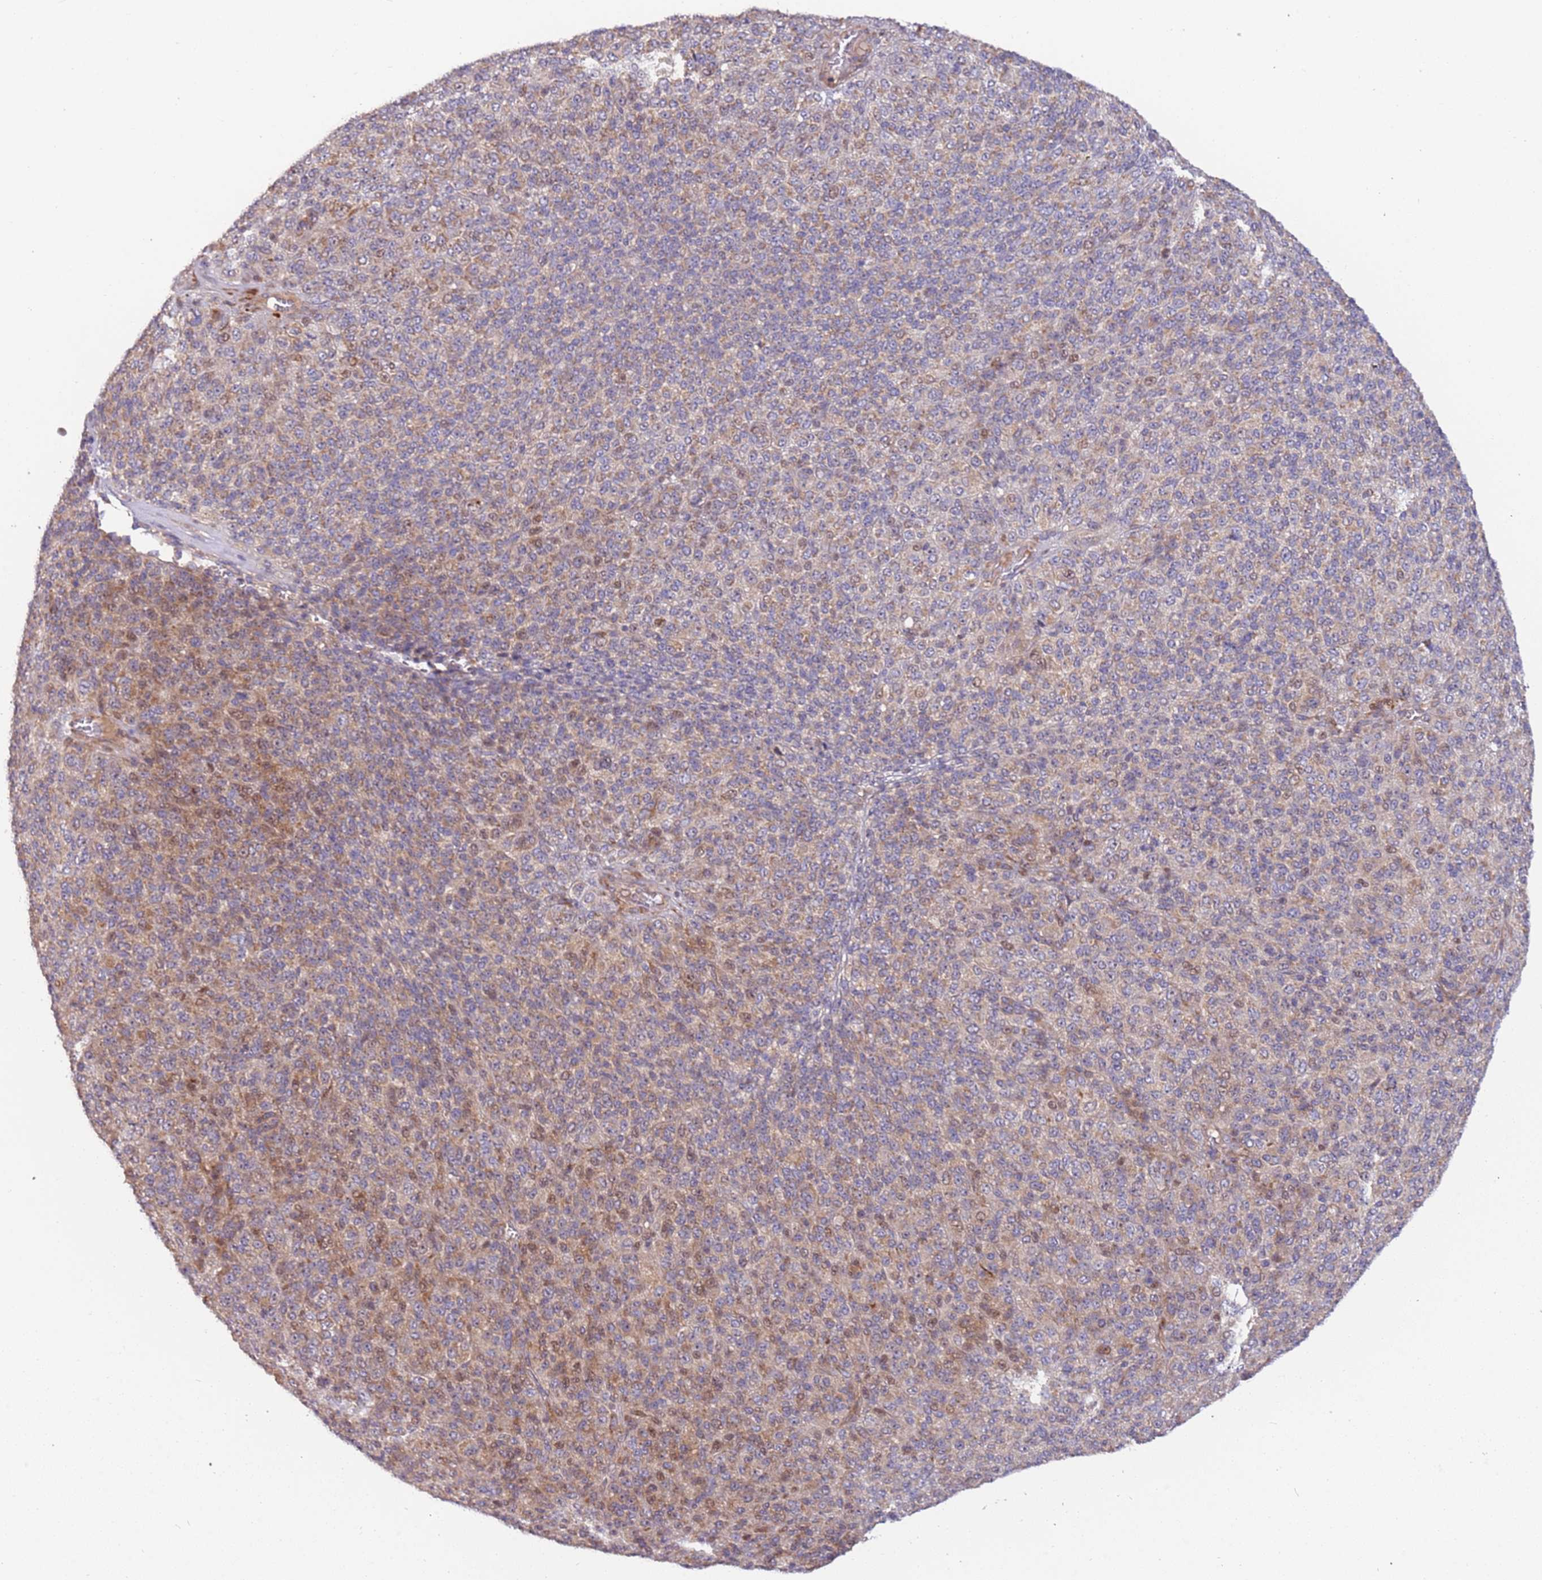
{"staining": {"intensity": "moderate", "quantity": "25%-75%", "location": "cytoplasmic/membranous,nuclear"}, "tissue": "melanoma", "cell_type": "Tumor cells", "image_type": "cancer", "snomed": [{"axis": "morphology", "description": "Malignant melanoma, Metastatic site"}, {"axis": "topography", "description": "Brain"}], "caption": "Brown immunohistochemical staining in malignant melanoma (metastatic site) shows moderate cytoplasmic/membranous and nuclear expression in approximately 25%-75% of tumor cells.", "gene": "TRAPPC6B", "patient": {"sex": "female", "age": 56}}